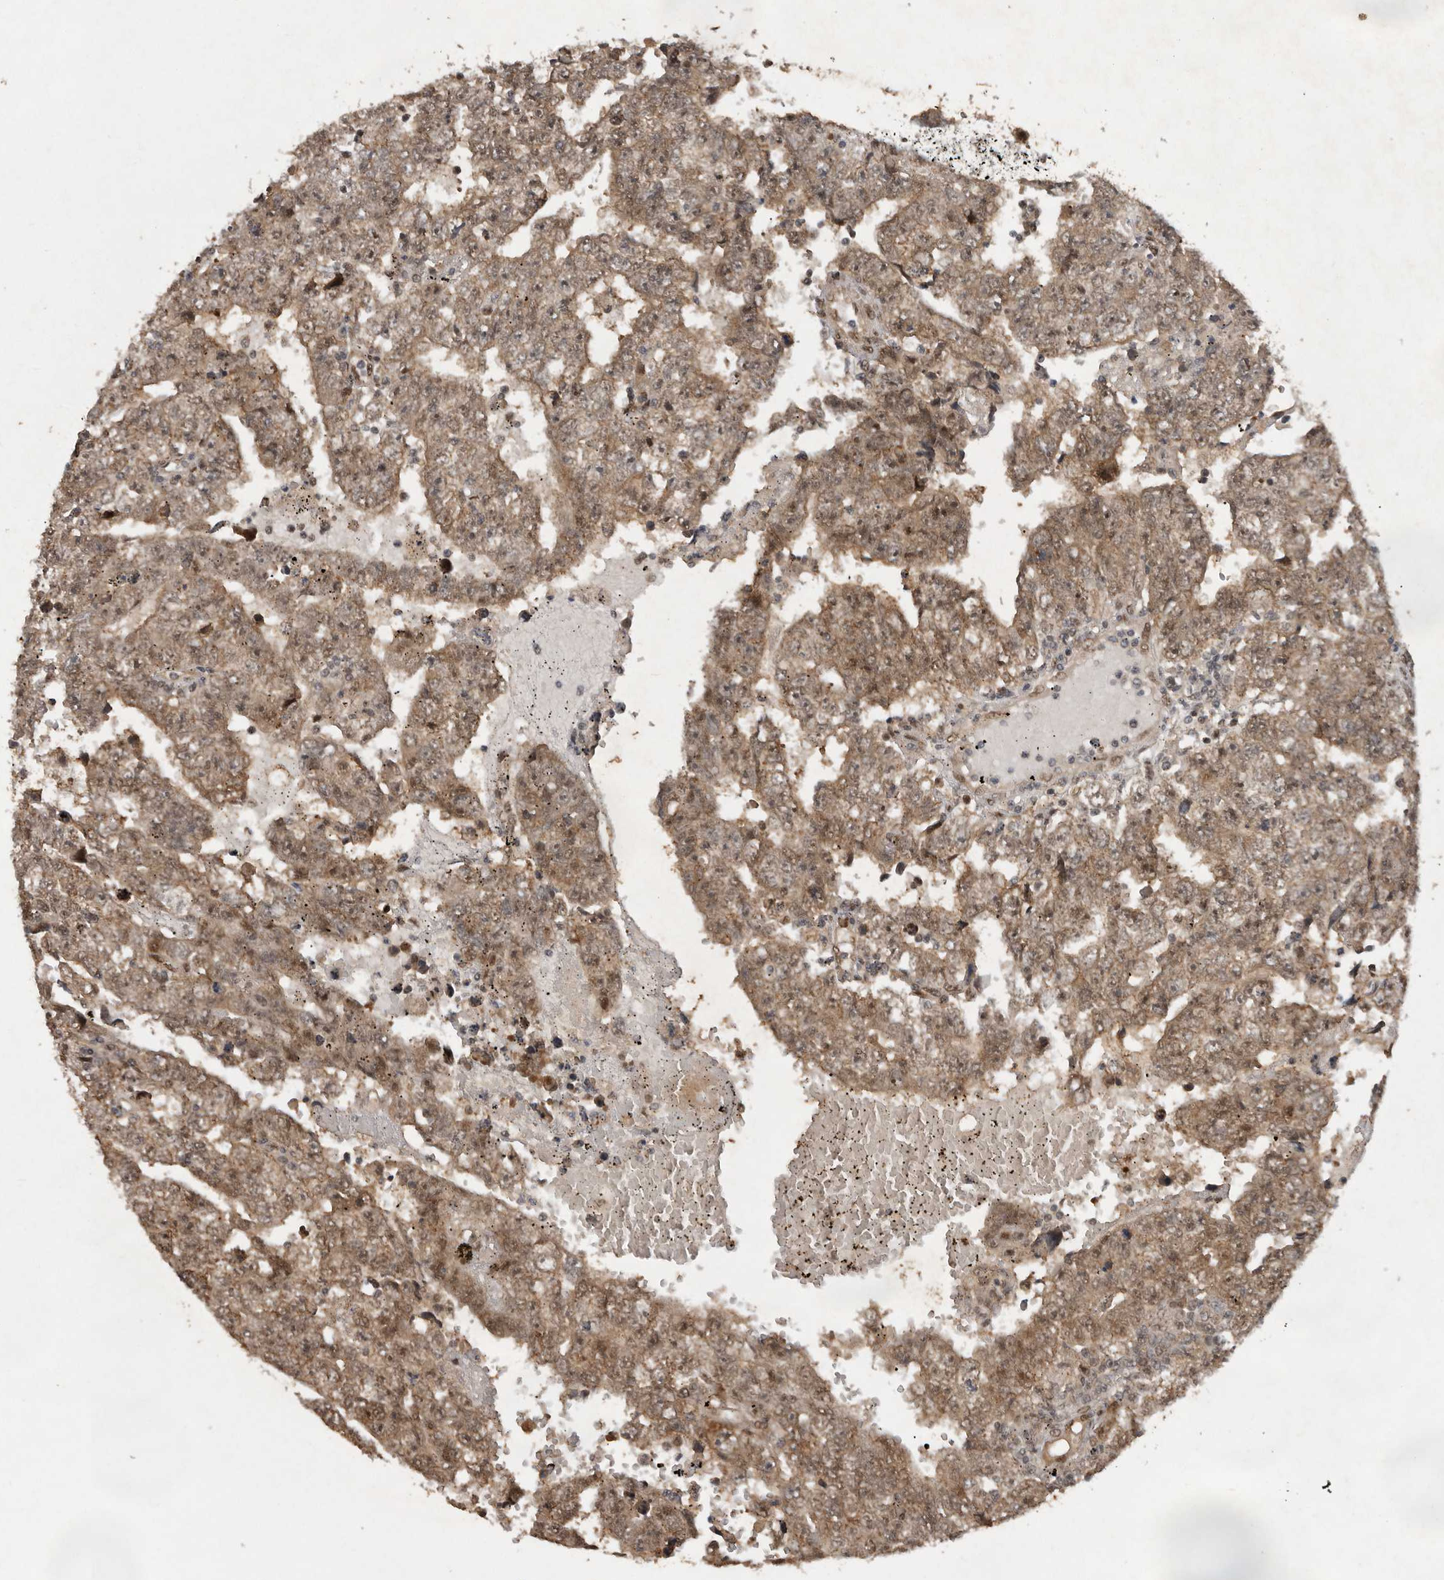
{"staining": {"intensity": "moderate", "quantity": ">75%", "location": "cytoplasmic/membranous,nuclear"}, "tissue": "testis cancer", "cell_type": "Tumor cells", "image_type": "cancer", "snomed": [{"axis": "morphology", "description": "Carcinoma, Embryonal, NOS"}, {"axis": "topography", "description": "Testis"}], "caption": "The photomicrograph exhibits immunohistochemical staining of testis cancer (embryonal carcinoma). There is moderate cytoplasmic/membranous and nuclear expression is identified in approximately >75% of tumor cells. The protein of interest is stained brown, and the nuclei are stained in blue (DAB (3,3'-diaminobenzidine) IHC with brightfield microscopy, high magnification).", "gene": "CDC27", "patient": {"sex": "male", "age": 25}}